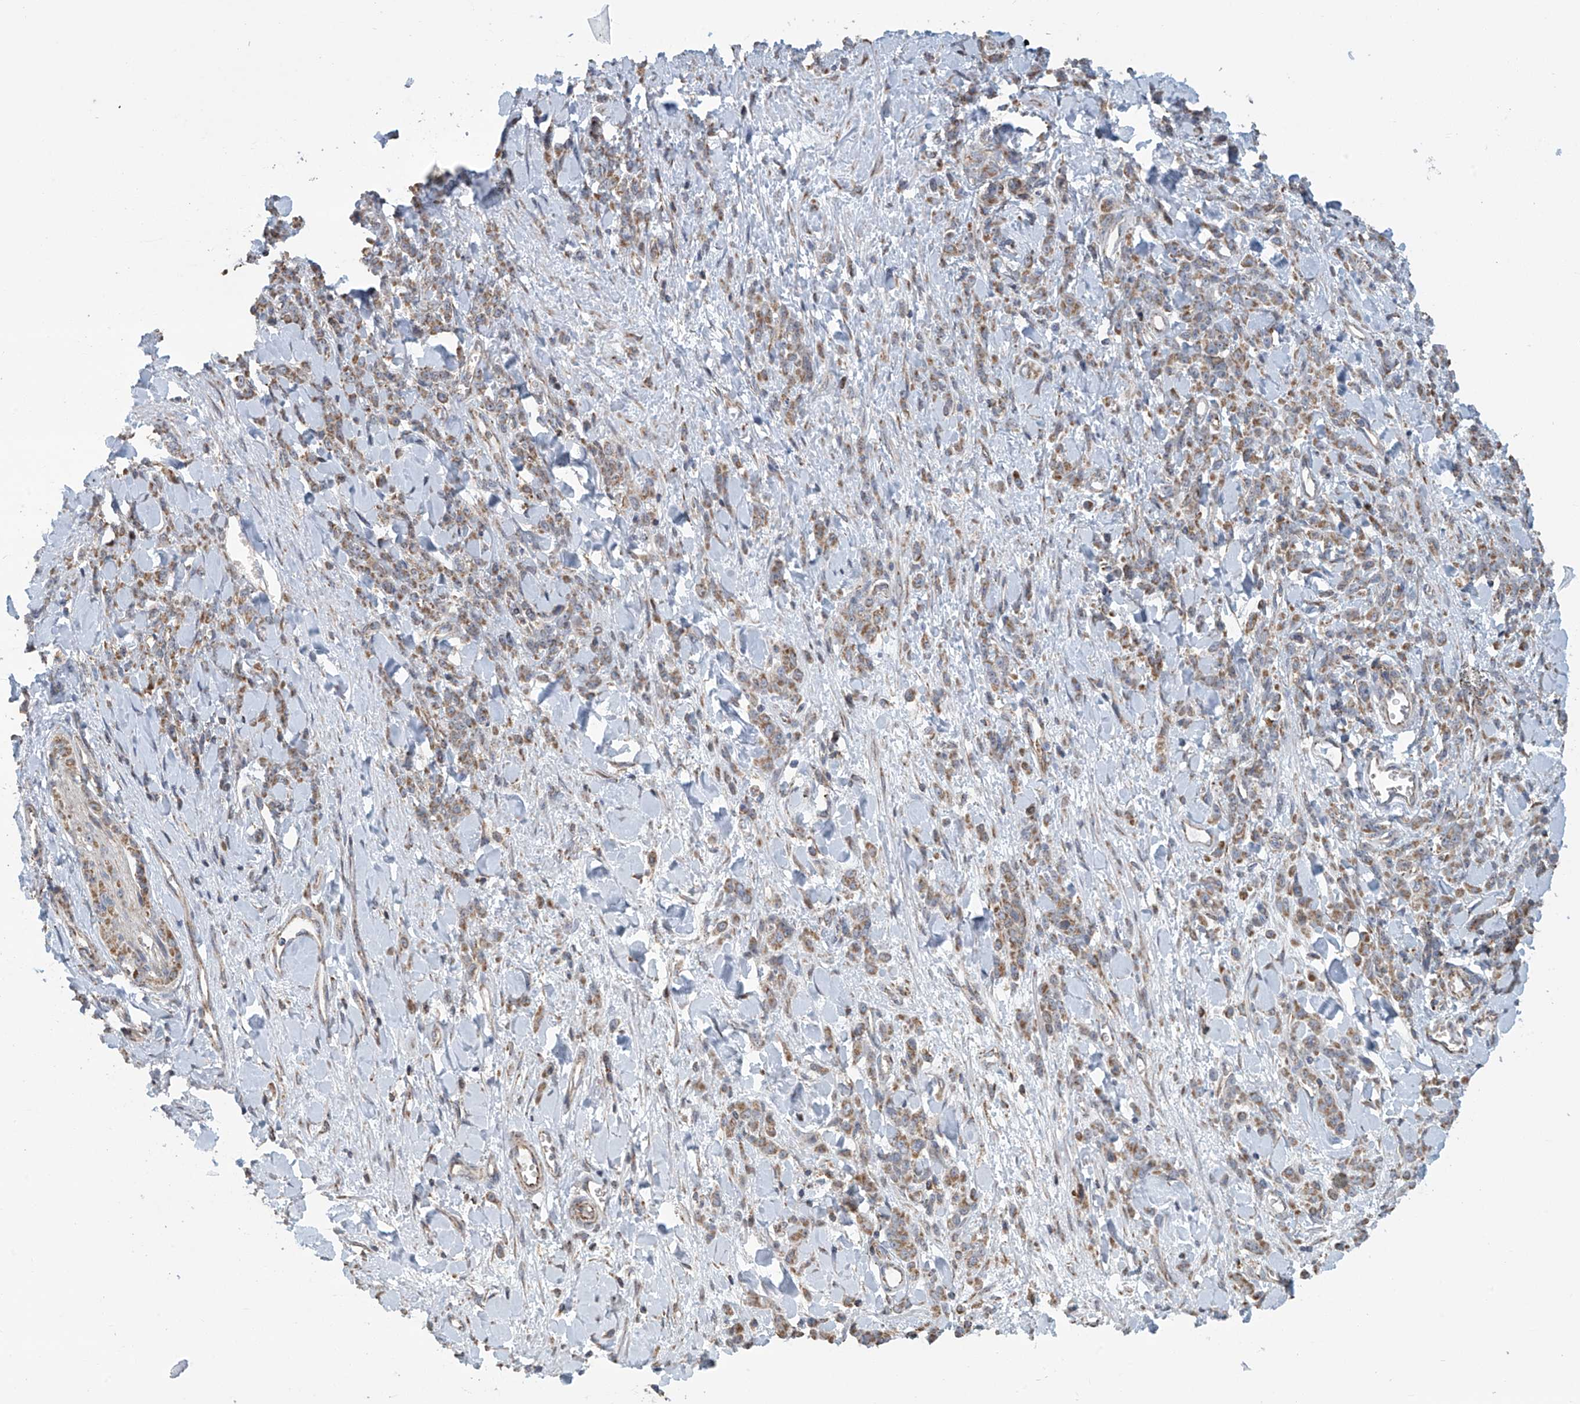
{"staining": {"intensity": "moderate", "quantity": ">75%", "location": "cytoplasmic/membranous"}, "tissue": "stomach cancer", "cell_type": "Tumor cells", "image_type": "cancer", "snomed": [{"axis": "morphology", "description": "Normal tissue, NOS"}, {"axis": "morphology", "description": "Adenocarcinoma, NOS"}, {"axis": "topography", "description": "Stomach"}], "caption": "Immunohistochemistry (IHC) micrograph of neoplastic tissue: stomach adenocarcinoma stained using IHC exhibits medium levels of moderate protein expression localized specifically in the cytoplasmic/membranous of tumor cells, appearing as a cytoplasmic/membranous brown color.", "gene": "COMMD1", "patient": {"sex": "male", "age": 82}}